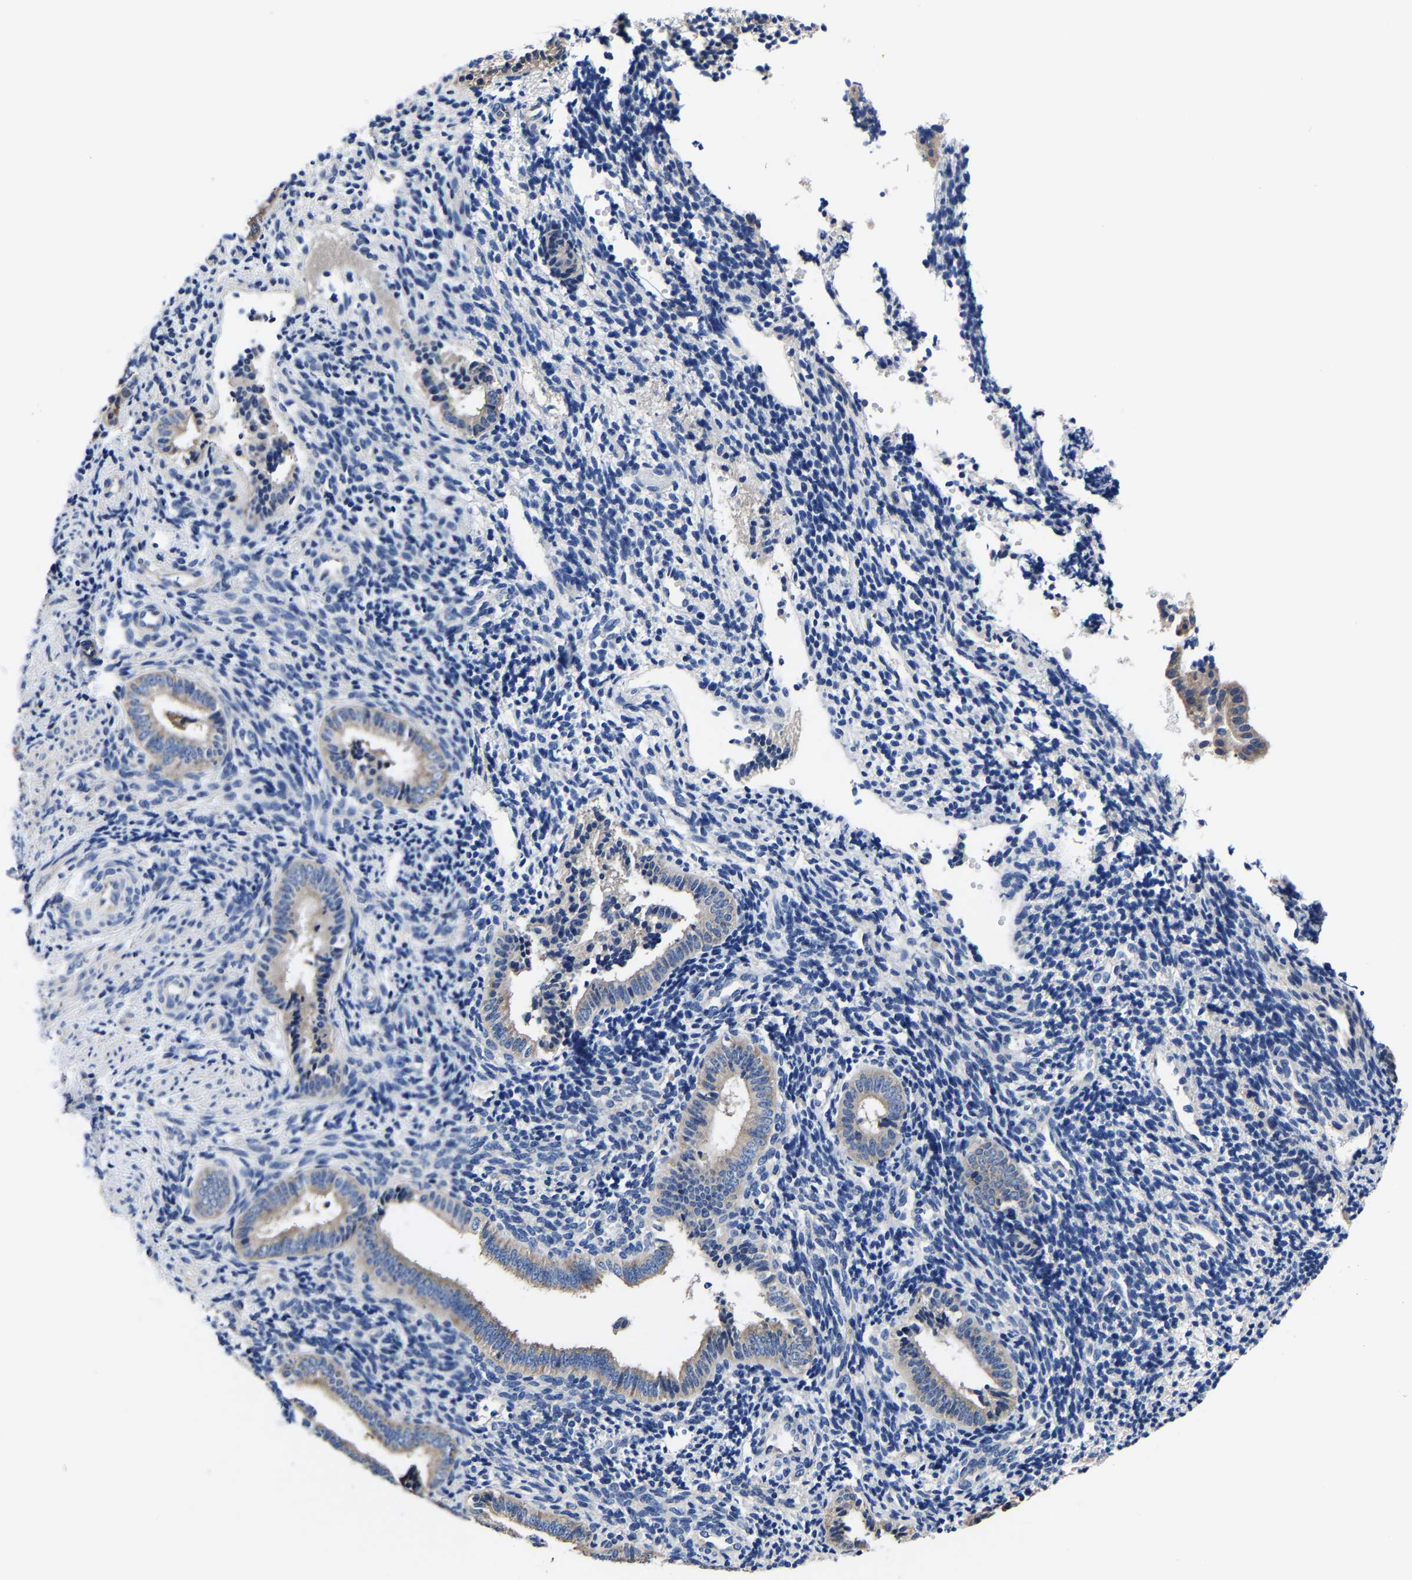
{"staining": {"intensity": "negative", "quantity": "none", "location": "none"}, "tissue": "endometrium", "cell_type": "Cells in endometrial stroma", "image_type": "normal", "snomed": [{"axis": "morphology", "description": "Normal tissue, NOS"}, {"axis": "topography", "description": "Uterus"}, {"axis": "topography", "description": "Endometrium"}], "caption": "A high-resolution image shows IHC staining of benign endometrium, which shows no significant staining in cells in endometrial stroma.", "gene": "SRPK2", "patient": {"sex": "female", "age": 33}}